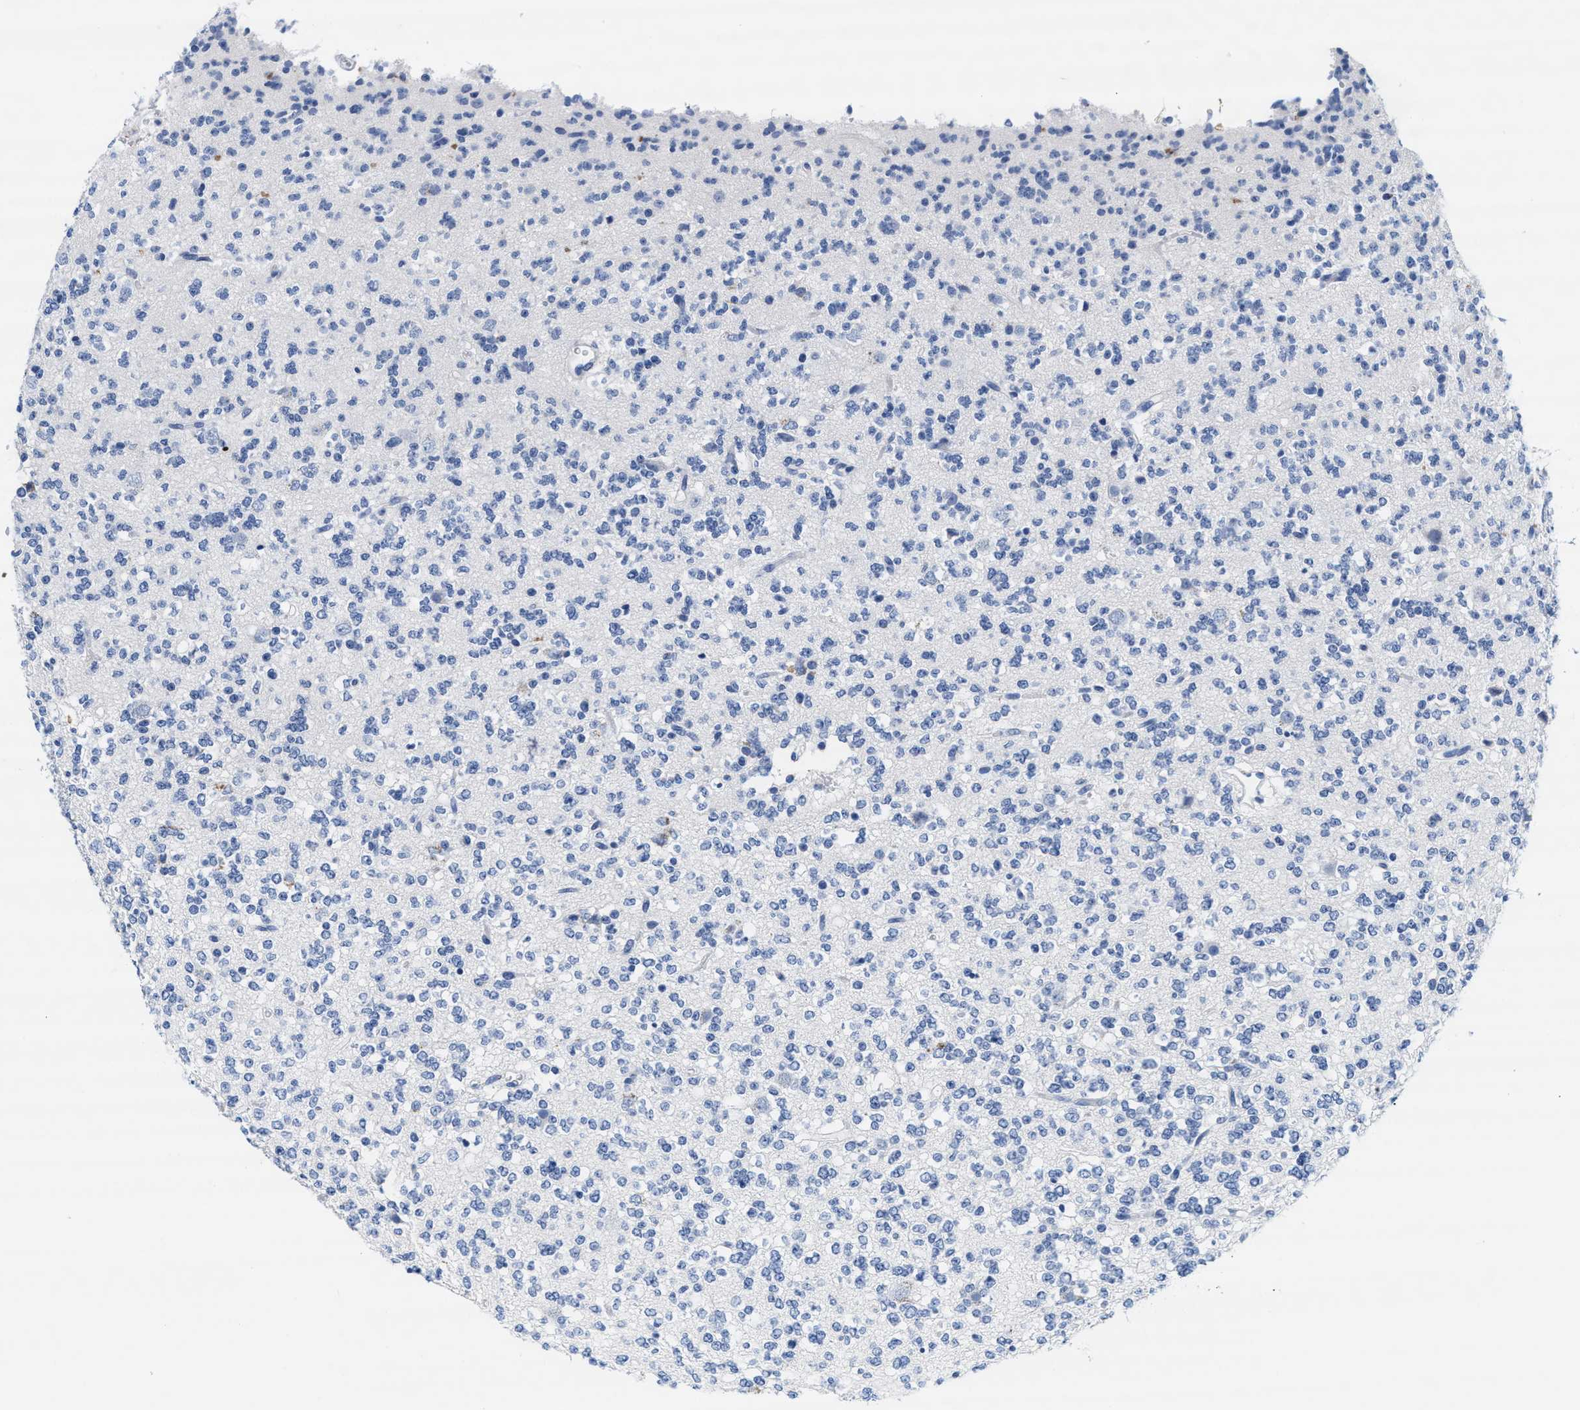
{"staining": {"intensity": "negative", "quantity": "none", "location": "none"}, "tissue": "glioma", "cell_type": "Tumor cells", "image_type": "cancer", "snomed": [{"axis": "morphology", "description": "Glioma, malignant, Low grade"}, {"axis": "topography", "description": "Brain"}], "caption": "DAB immunohistochemical staining of human malignant low-grade glioma exhibits no significant staining in tumor cells.", "gene": "TTC3", "patient": {"sex": "male", "age": 38}}